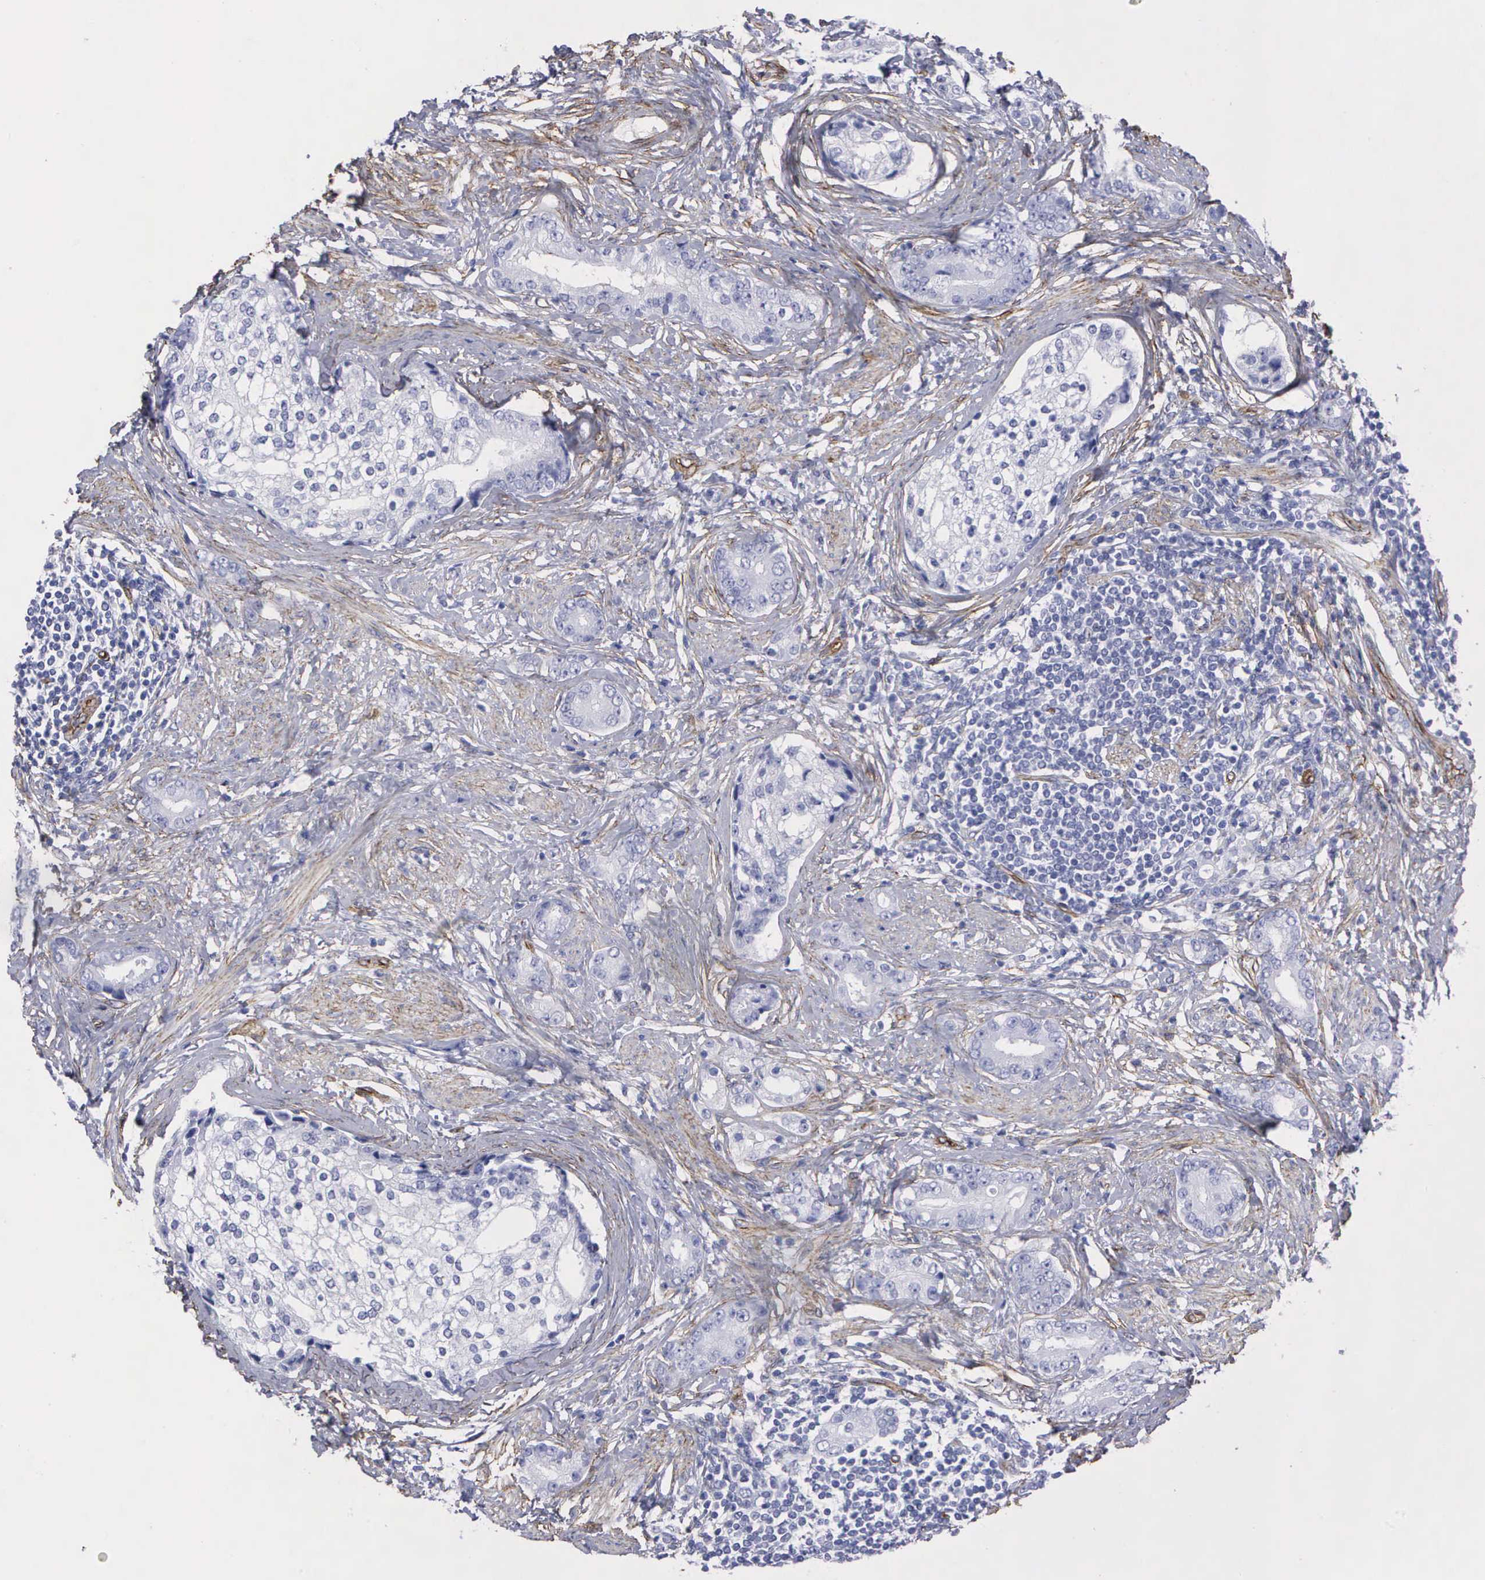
{"staining": {"intensity": "negative", "quantity": "none", "location": "none"}, "tissue": "prostate cancer", "cell_type": "Tumor cells", "image_type": "cancer", "snomed": [{"axis": "morphology", "description": "Adenocarcinoma, Medium grade"}, {"axis": "topography", "description": "Prostate"}], "caption": "IHC photomicrograph of prostate medium-grade adenocarcinoma stained for a protein (brown), which reveals no staining in tumor cells.", "gene": "MAGEB10", "patient": {"sex": "male", "age": 59}}